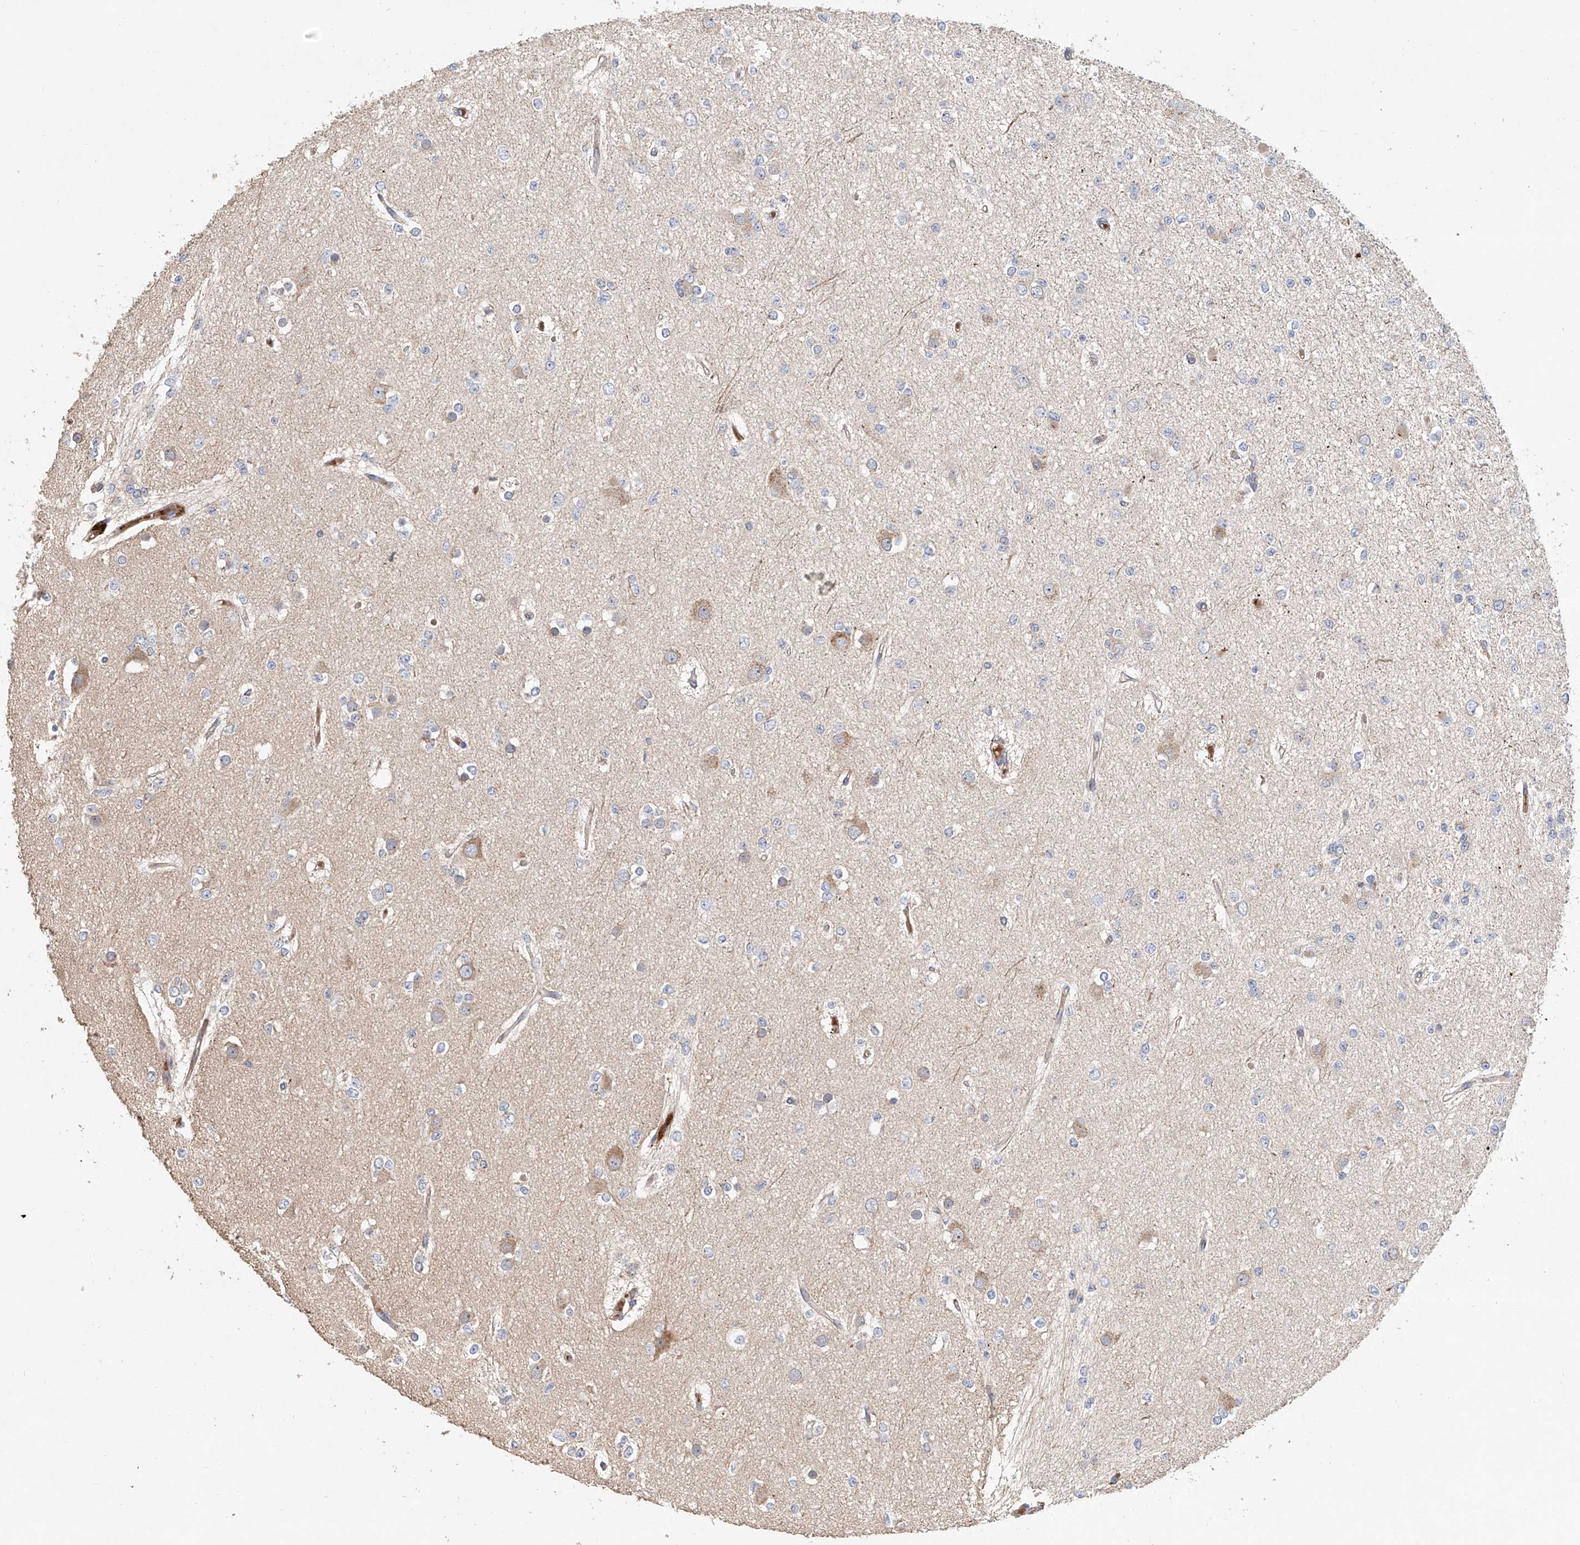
{"staining": {"intensity": "negative", "quantity": "none", "location": "none"}, "tissue": "glioma", "cell_type": "Tumor cells", "image_type": "cancer", "snomed": [{"axis": "morphology", "description": "Glioma, malignant, Low grade"}, {"axis": "topography", "description": "Brain"}], "caption": "Glioma was stained to show a protein in brown. There is no significant expression in tumor cells. Brightfield microscopy of immunohistochemistry stained with DAB (brown) and hematoxylin (blue), captured at high magnification.", "gene": "HGSNAT", "patient": {"sex": "female", "age": 22}}